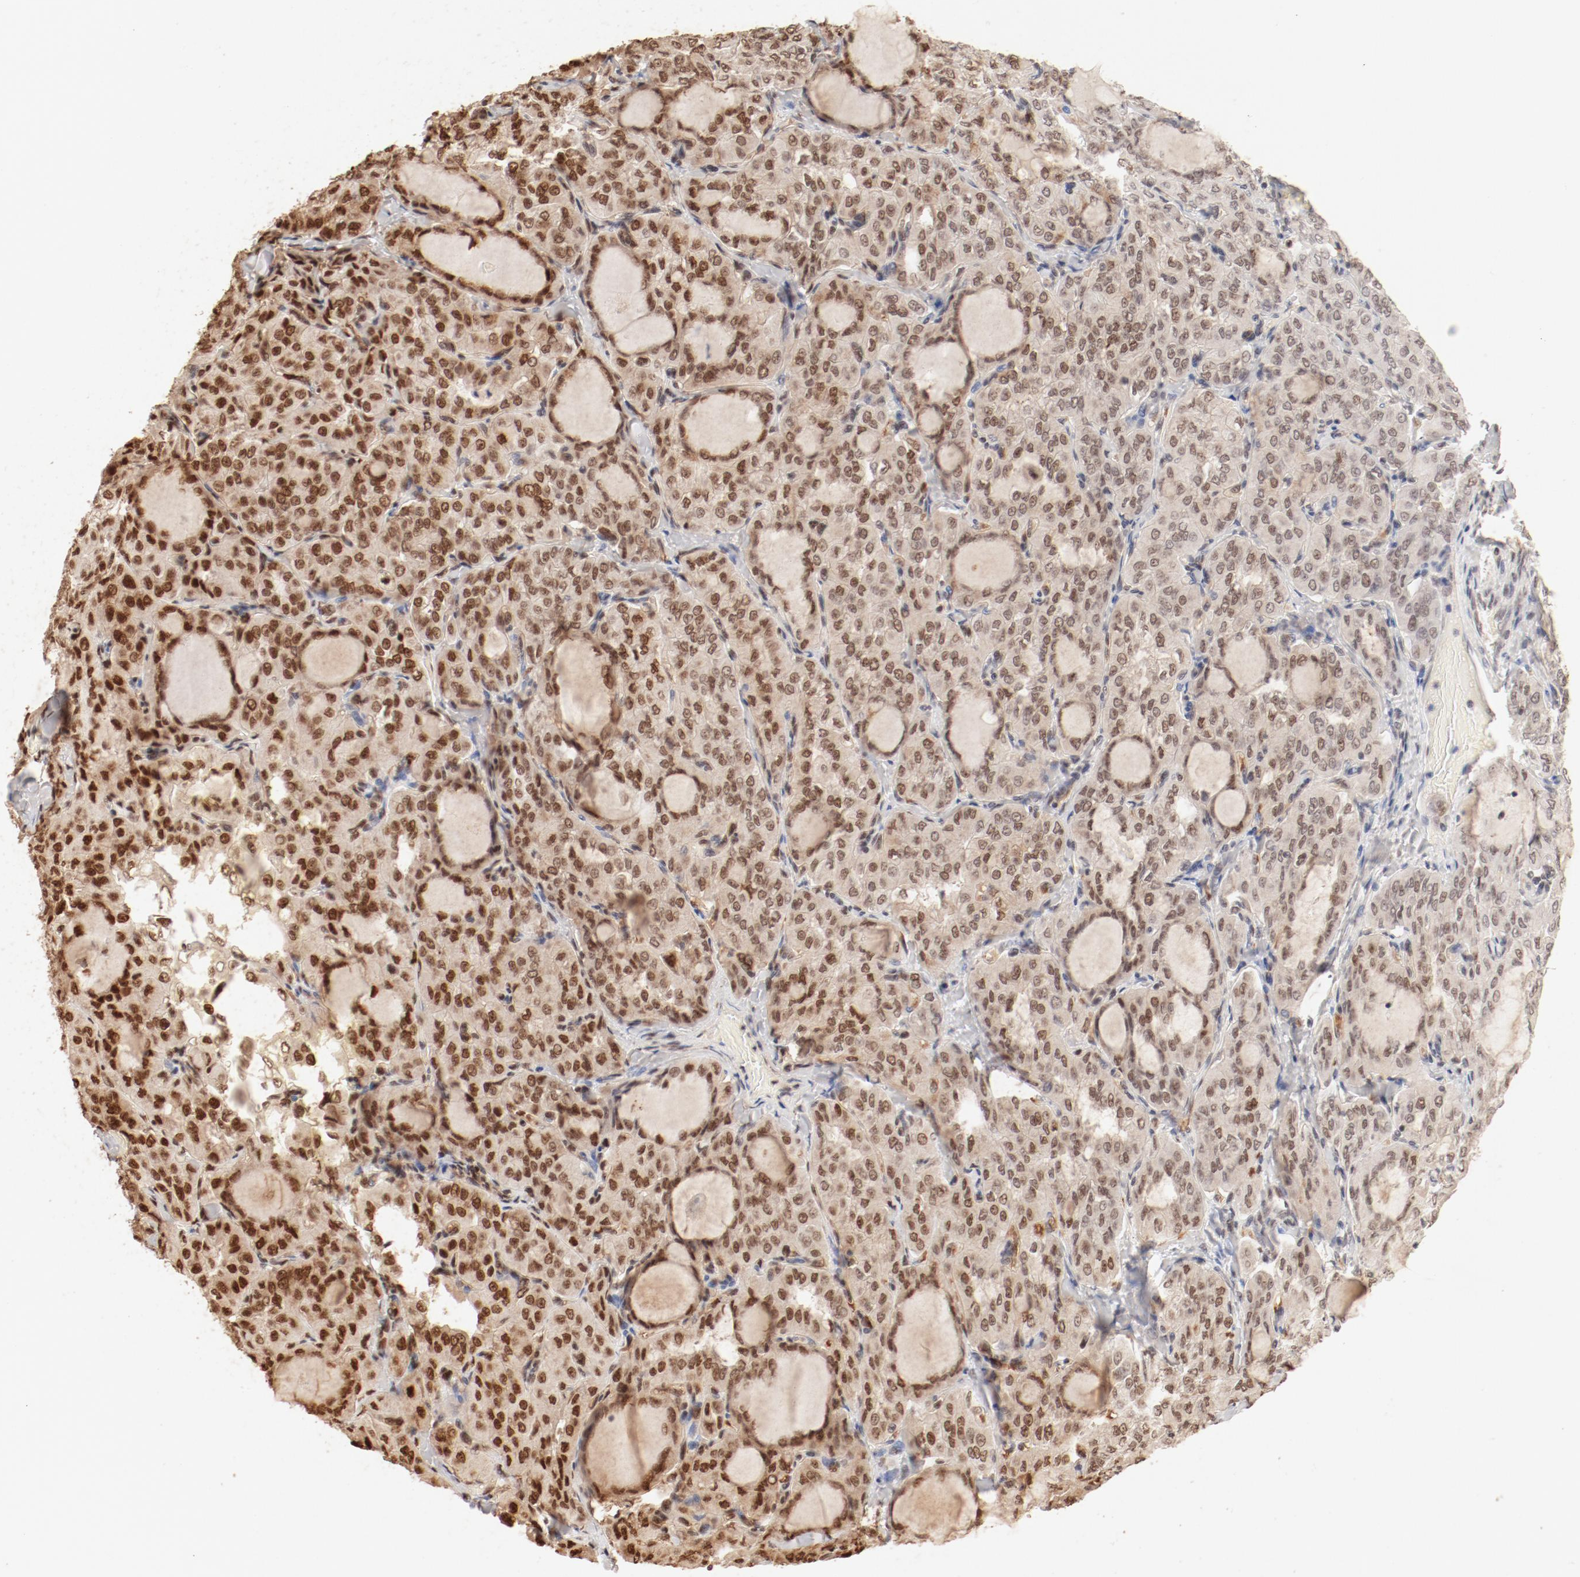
{"staining": {"intensity": "moderate", "quantity": ">75%", "location": "nuclear"}, "tissue": "thyroid cancer", "cell_type": "Tumor cells", "image_type": "cancer", "snomed": [{"axis": "morphology", "description": "Papillary adenocarcinoma, NOS"}, {"axis": "topography", "description": "Thyroid gland"}], "caption": "The photomicrograph displays staining of thyroid cancer, revealing moderate nuclear protein positivity (brown color) within tumor cells.", "gene": "FAM50A", "patient": {"sex": "male", "age": 20}}